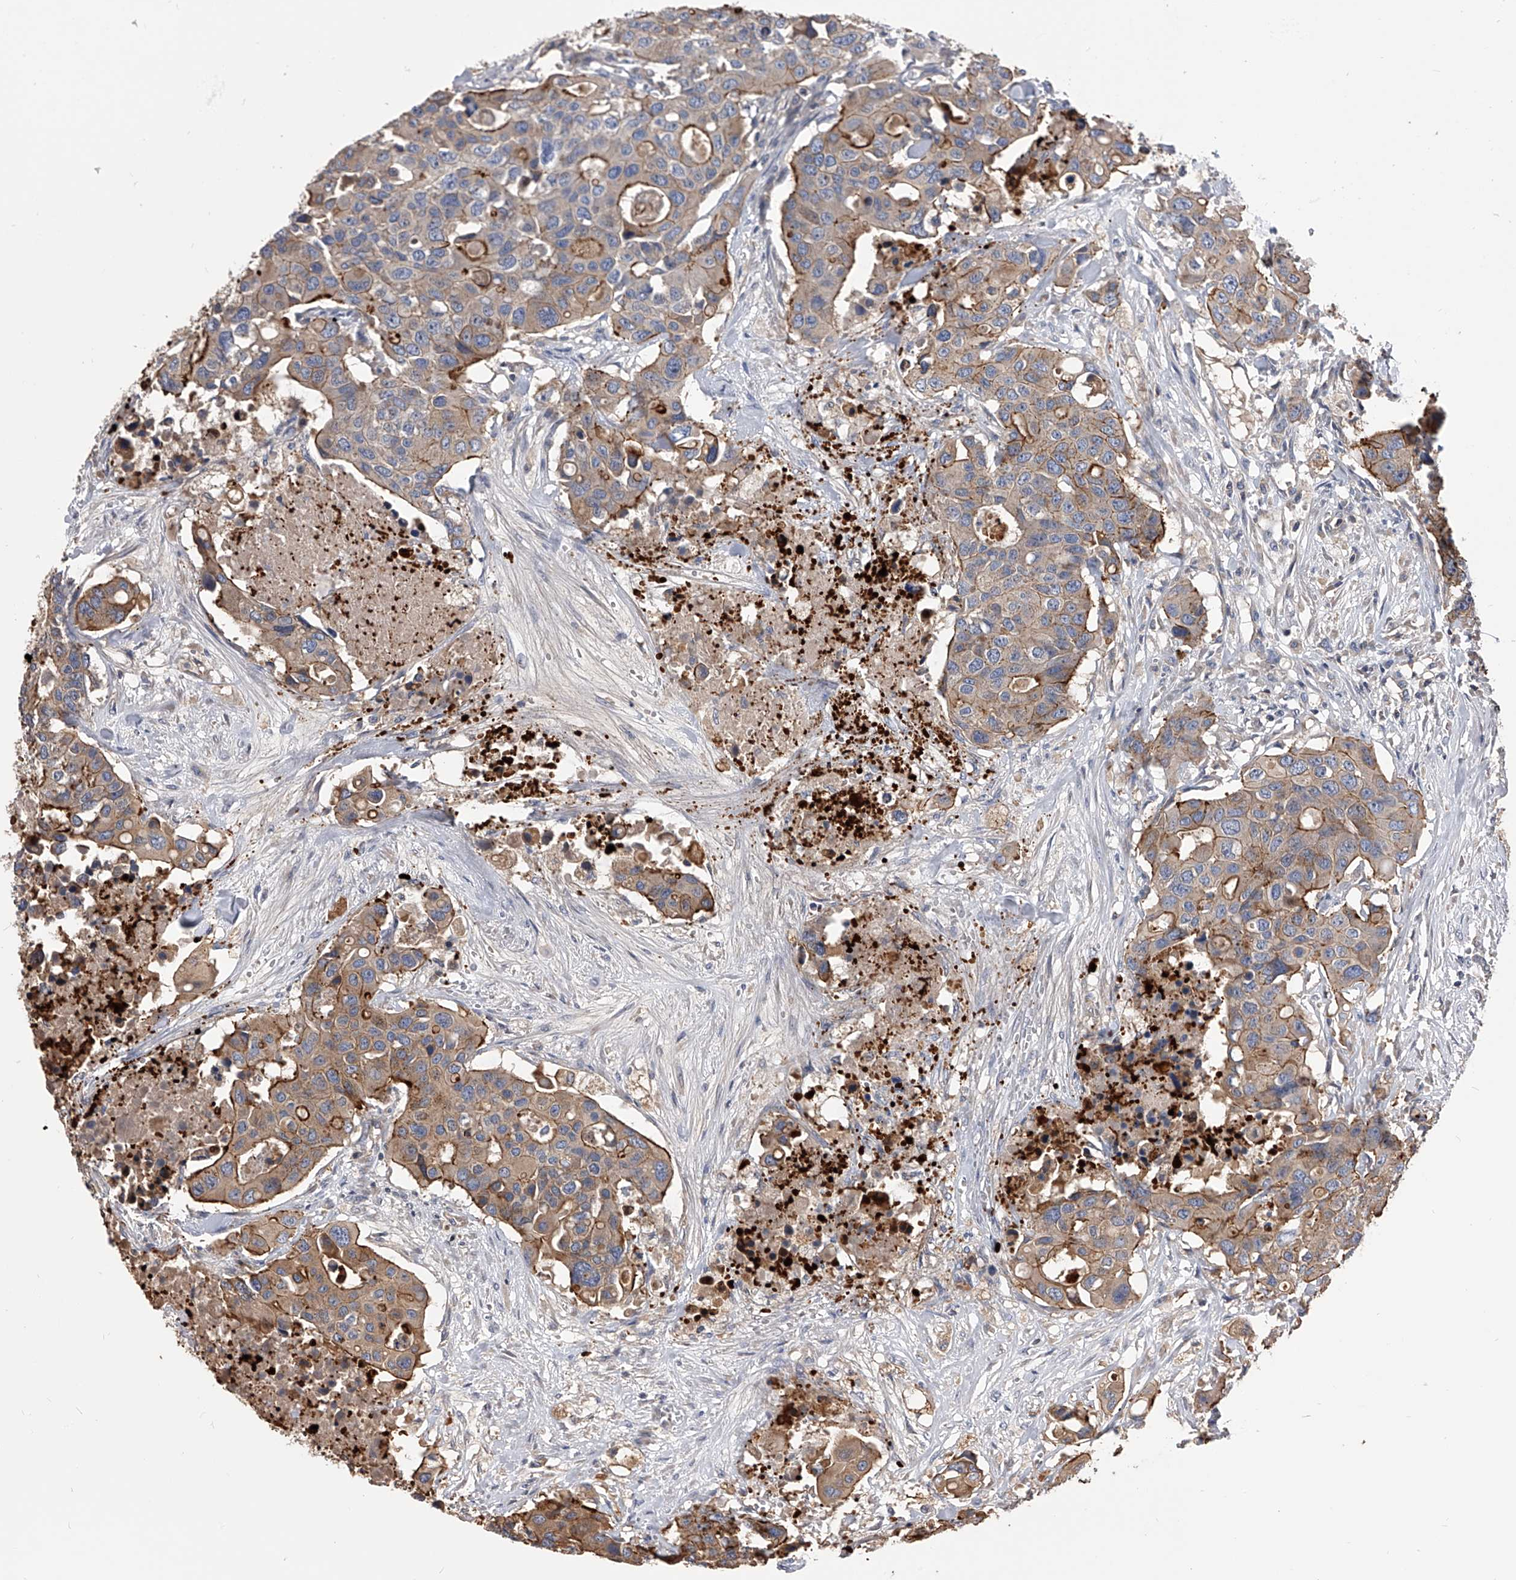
{"staining": {"intensity": "moderate", "quantity": "25%-75%", "location": "cytoplasmic/membranous"}, "tissue": "colorectal cancer", "cell_type": "Tumor cells", "image_type": "cancer", "snomed": [{"axis": "morphology", "description": "Adenocarcinoma, NOS"}, {"axis": "topography", "description": "Colon"}], "caption": "High-power microscopy captured an immunohistochemistry (IHC) photomicrograph of colorectal cancer (adenocarcinoma), revealing moderate cytoplasmic/membranous positivity in approximately 25%-75% of tumor cells.", "gene": "CUL7", "patient": {"sex": "male", "age": 77}}